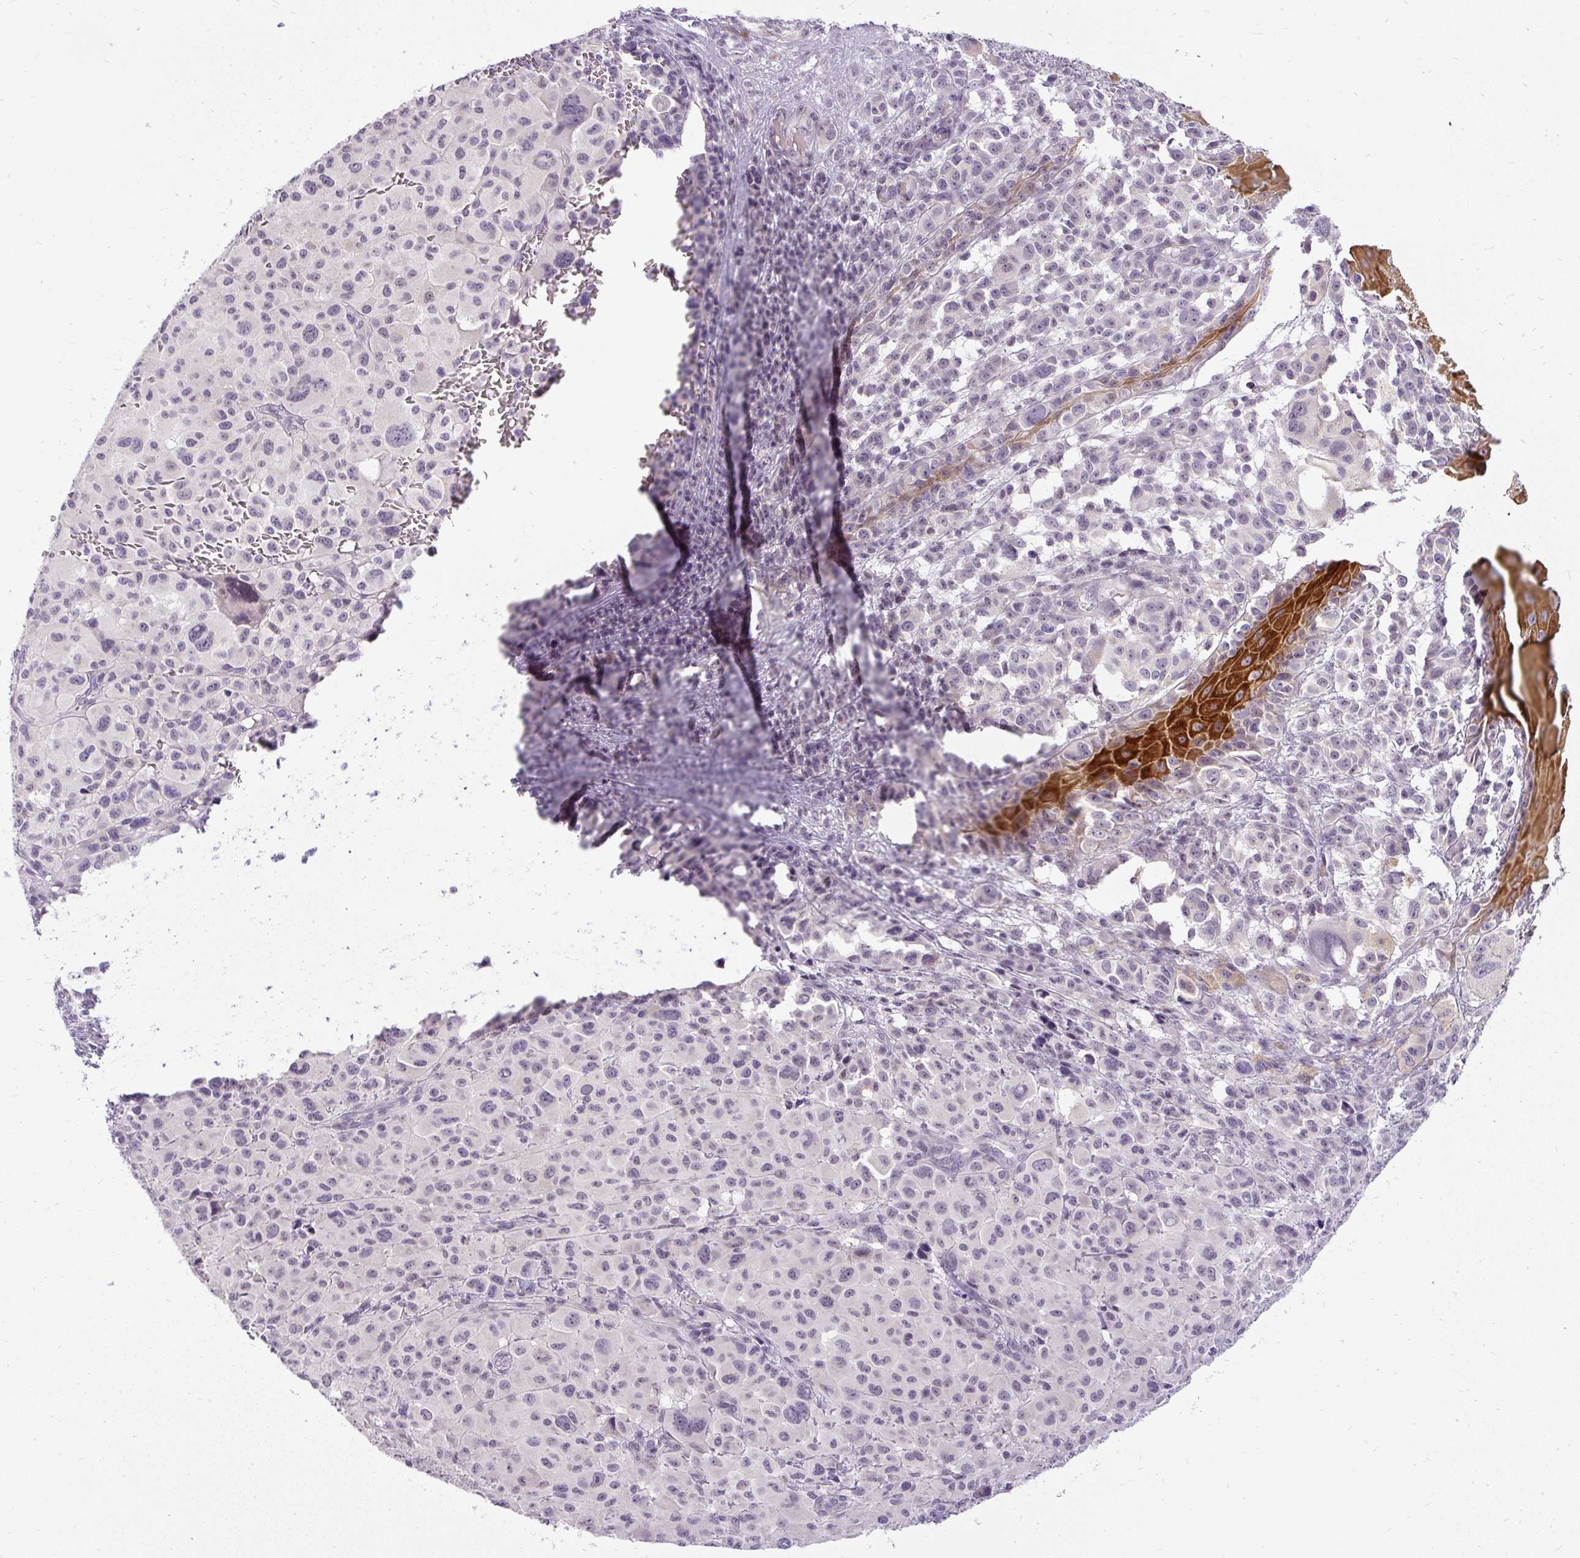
{"staining": {"intensity": "negative", "quantity": "none", "location": "none"}, "tissue": "melanoma", "cell_type": "Tumor cells", "image_type": "cancer", "snomed": [{"axis": "morphology", "description": "Malignant melanoma, NOS"}, {"axis": "topography", "description": "Skin"}], "caption": "DAB immunohistochemical staining of malignant melanoma displays no significant expression in tumor cells.", "gene": "FAM117B", "patient": {"sex": "female", "age": 74}}